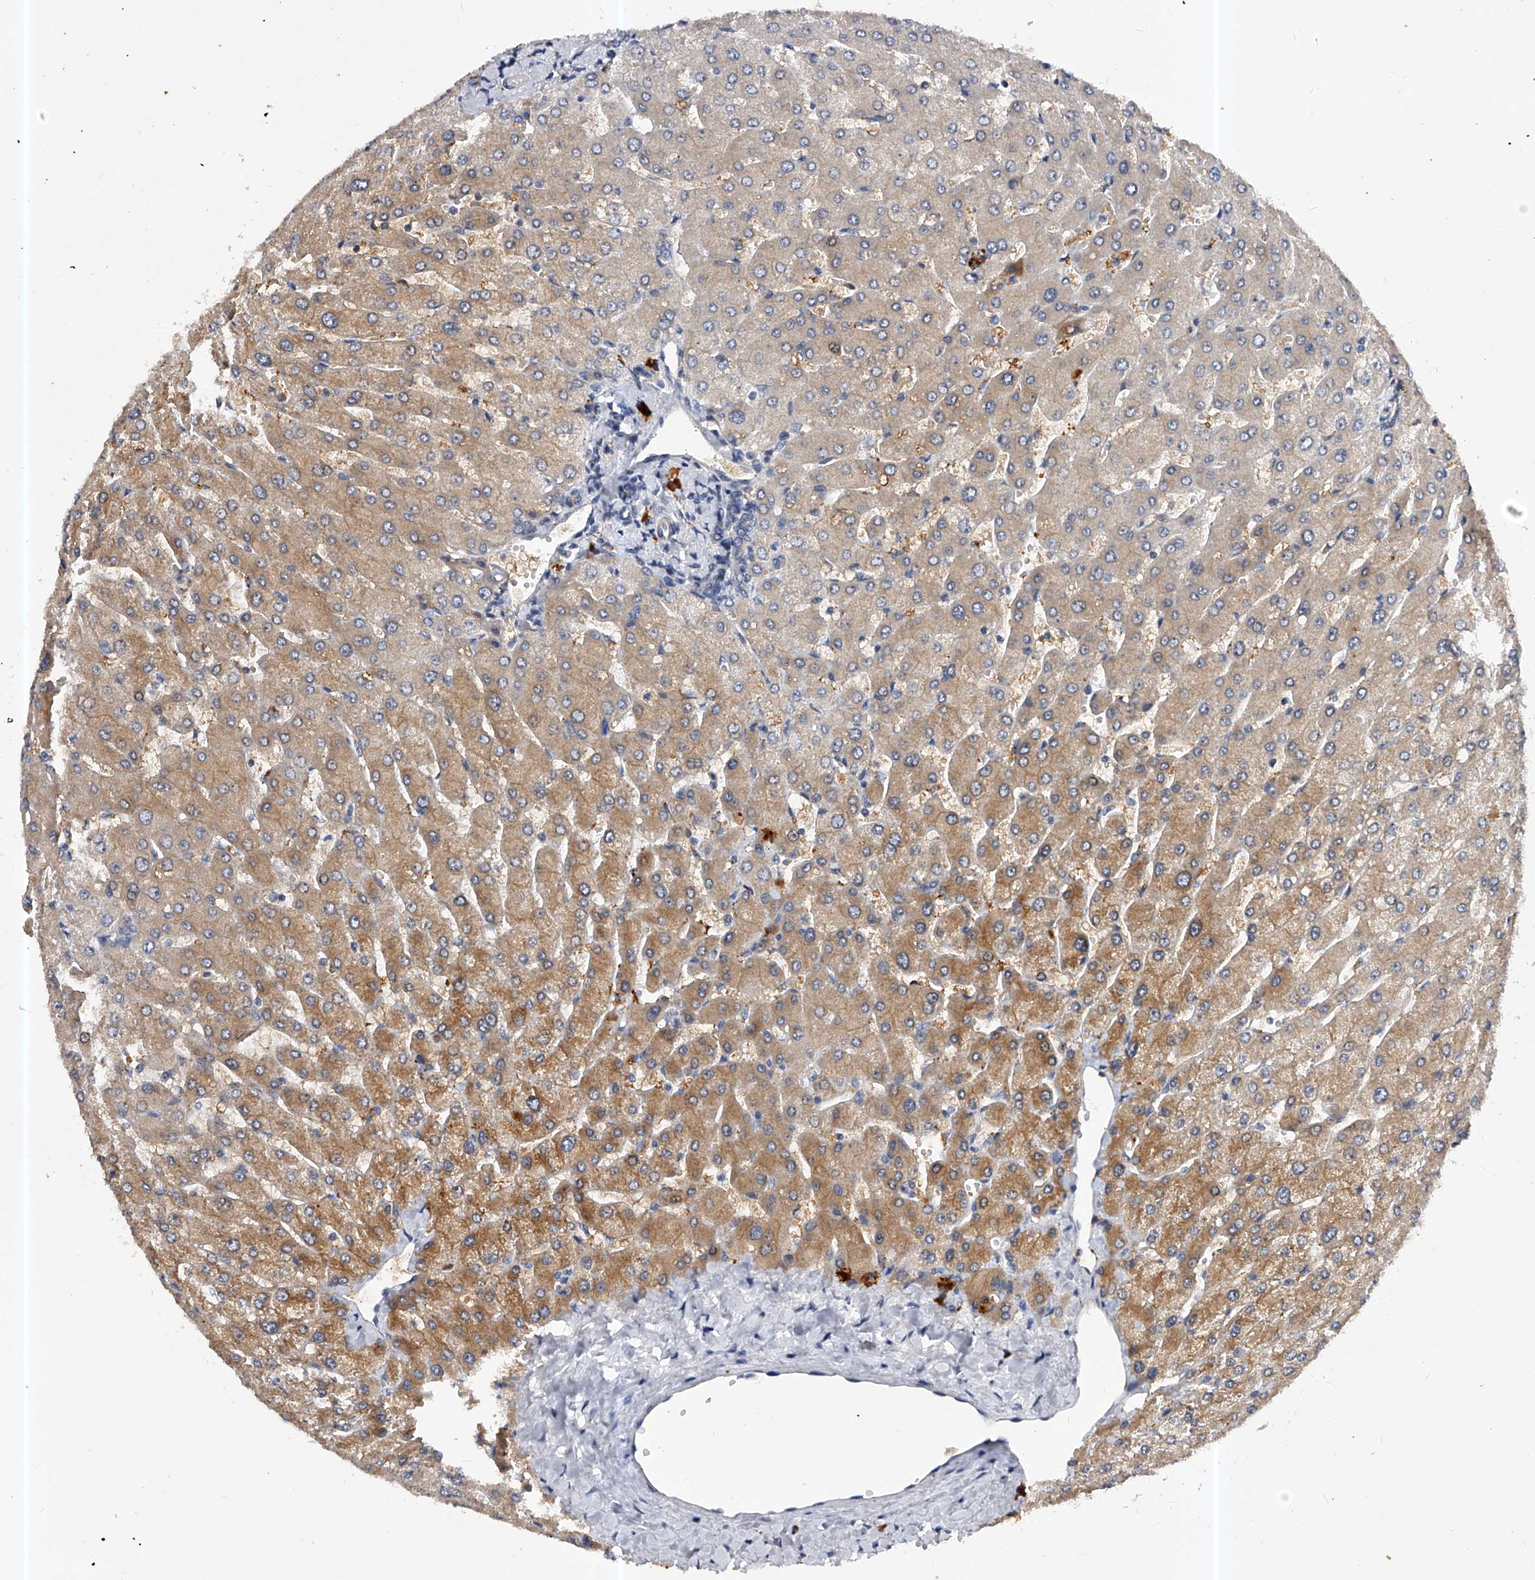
{"staining": {"intensity": "negative", "quantity": "none", "location": "none"}, "tissue": "liver", "cell_type": "Cholangiocytes", "image_type": "normal", "snomed": [{"axis": "morphology", "description": "Normal tissue, NOS"}, {"axis": "topography", "description": "Liver"}], "caption": "Immunohistochemistry (IHC) micrograph of benign liver stained for a protein (brown), which exhibits no positivity in cholangiocytes.", "gene": "PPP5C", "patient": {"sex": "male", "age": 55}}